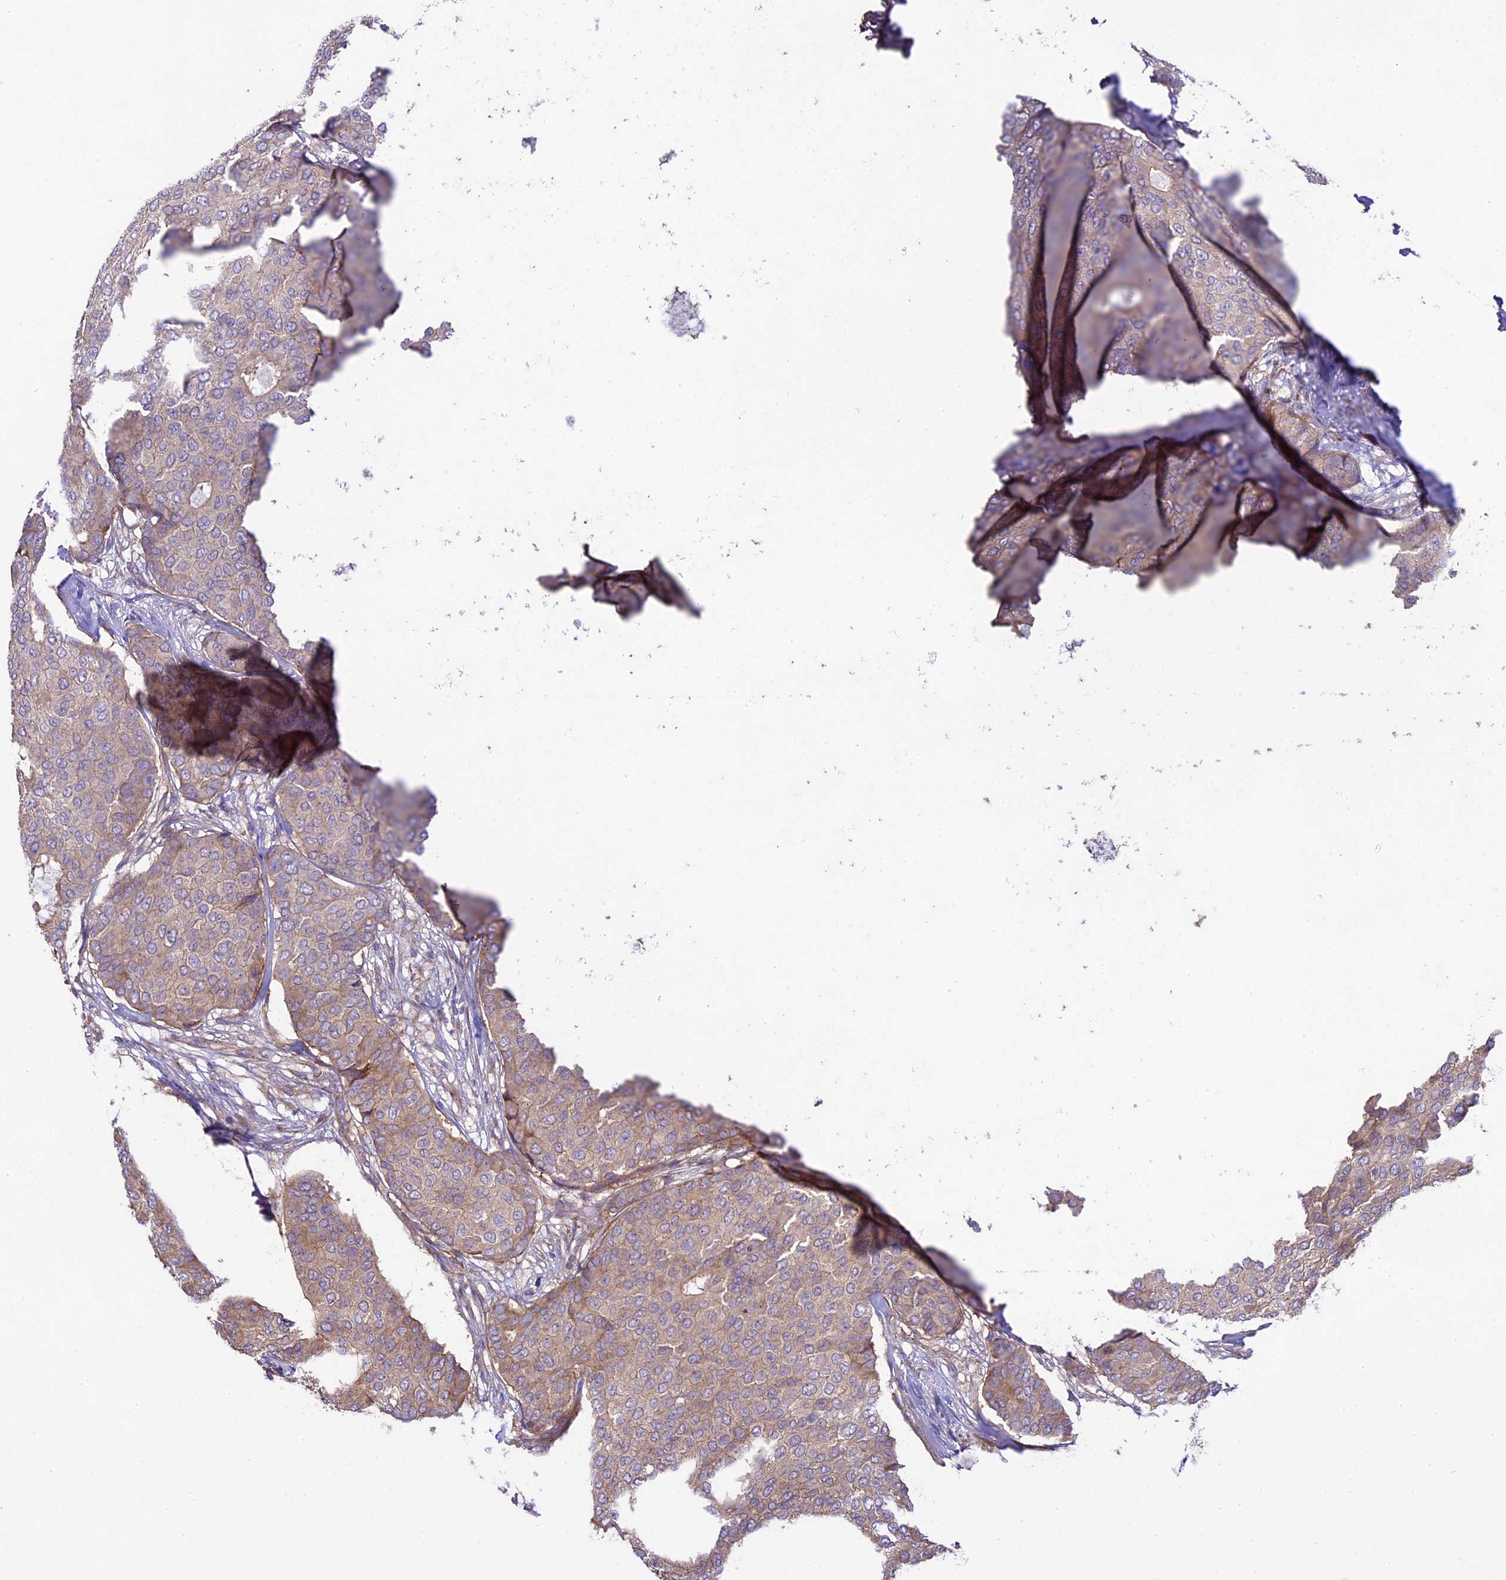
{"staining": {"intensity": "weak", "quantity": "25%-75%", "location": "cytoplasmic/membranous"}, "tissue": "breast cancer", "cell_type": "Tumor cells", "image_type": "cancer", "snomed": [{"axis": "morphology", "description": "Duct carcinoma"}, {"axis": "topography", "description": "Breast"}], "caption": "The photomicrograph displays immunohistochemical staining of breast infiltrating ductal carcinoma. There is weak cytoplasmic/membranous positivity is appreciated in approximately 25%-75% of tumor cells.", "gene": "SPIRE1", "patient": {"sex": "female", "age": 75}}